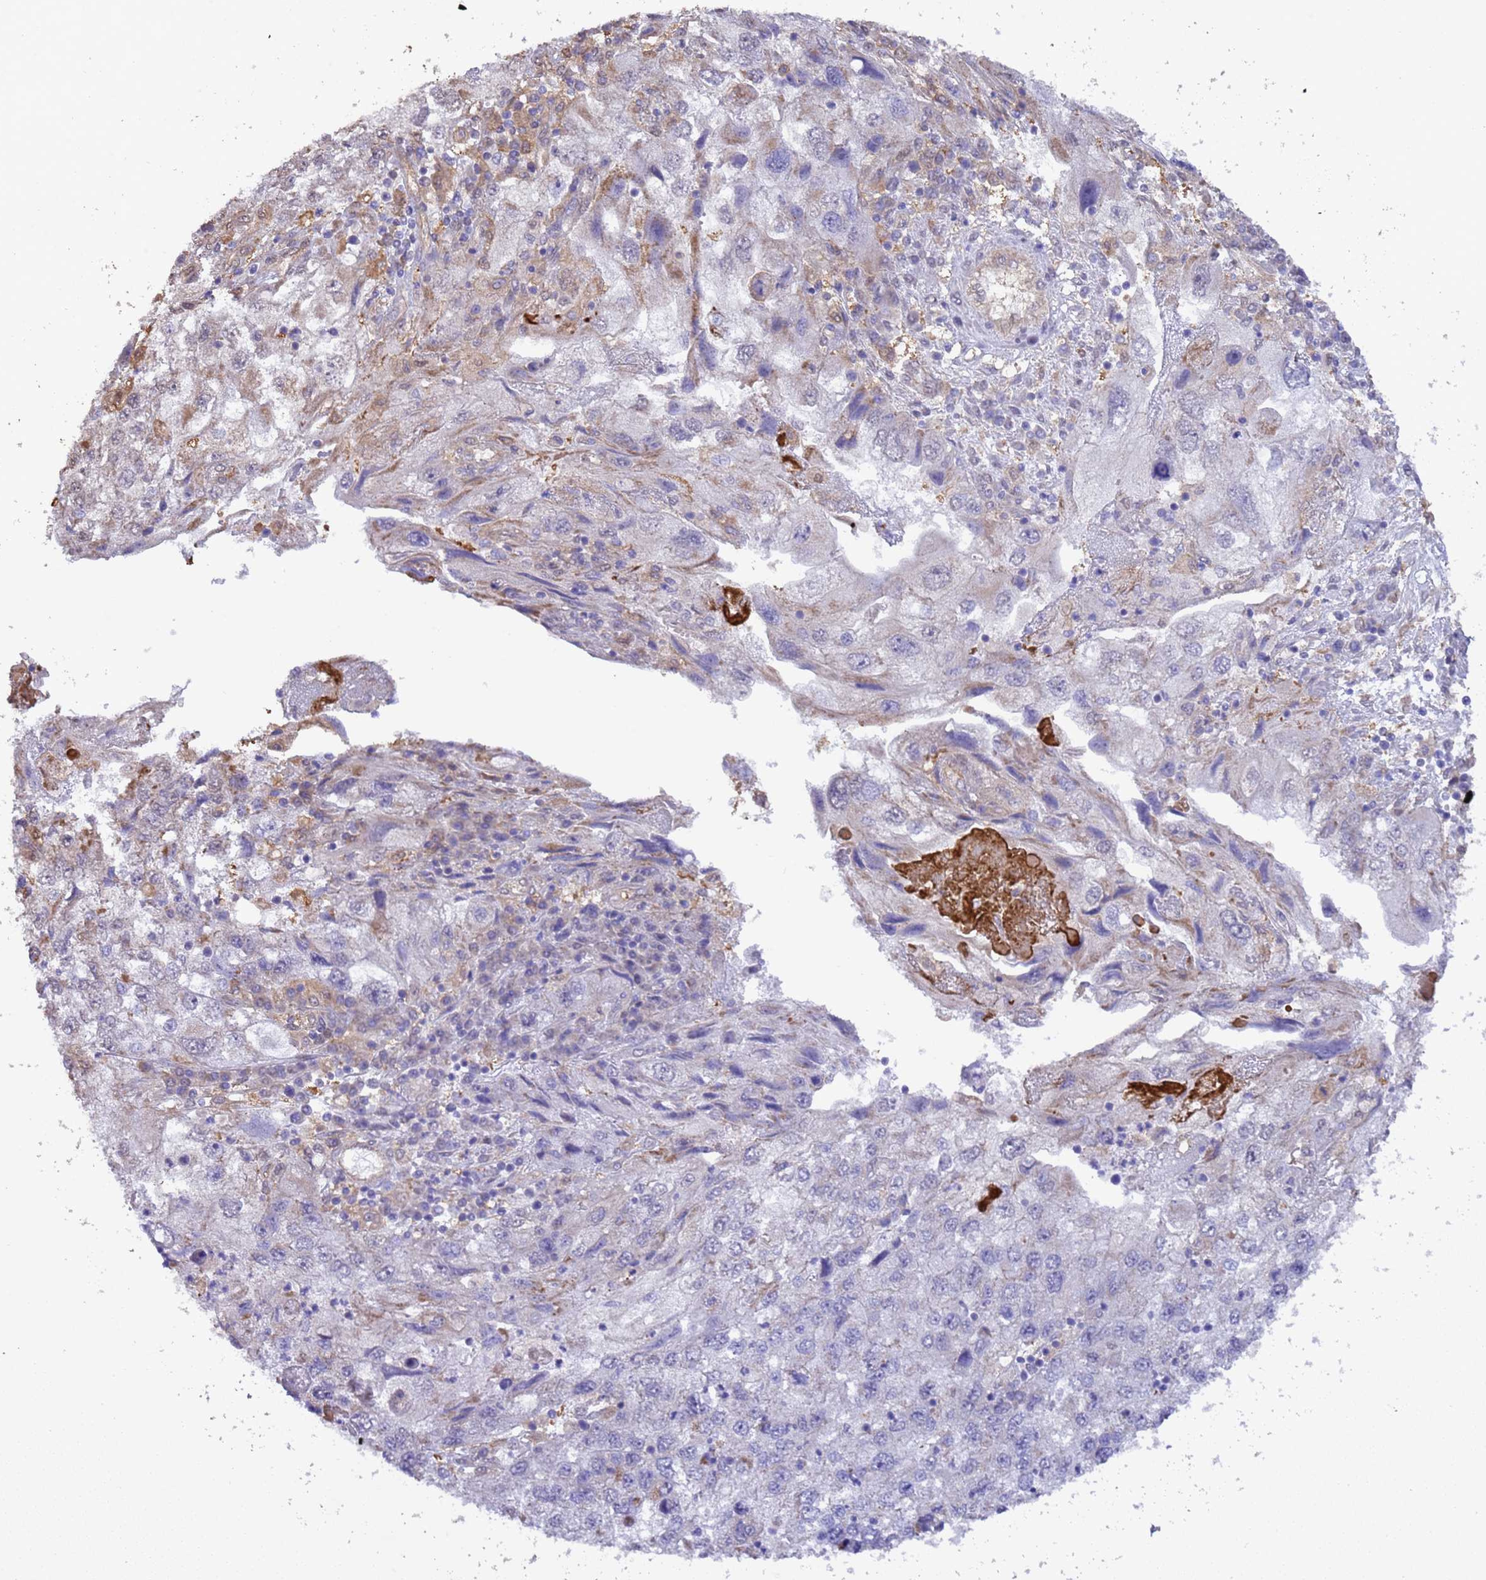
{"staining": {"intensity": "negative", "quantity": "none", "location": "none"}, "tissue": "endometrial cancer", "cell_type": "Tumor cells", "image_type": "cancer", "snomed": [{"axis": "morphology", "description": "Adenocarcinoma, NOS"}, {"axis": "topography", "description": "Endometrium"}], "caption": "Tumor cells show no significant expression in endometrial adenocarcinoma. The staining is performed using DAB brown chromogen with nuclei counter-stained in using hematoxylin.", "gene": "NPHP1", "patient": {"sex": "female", "age": 49}}